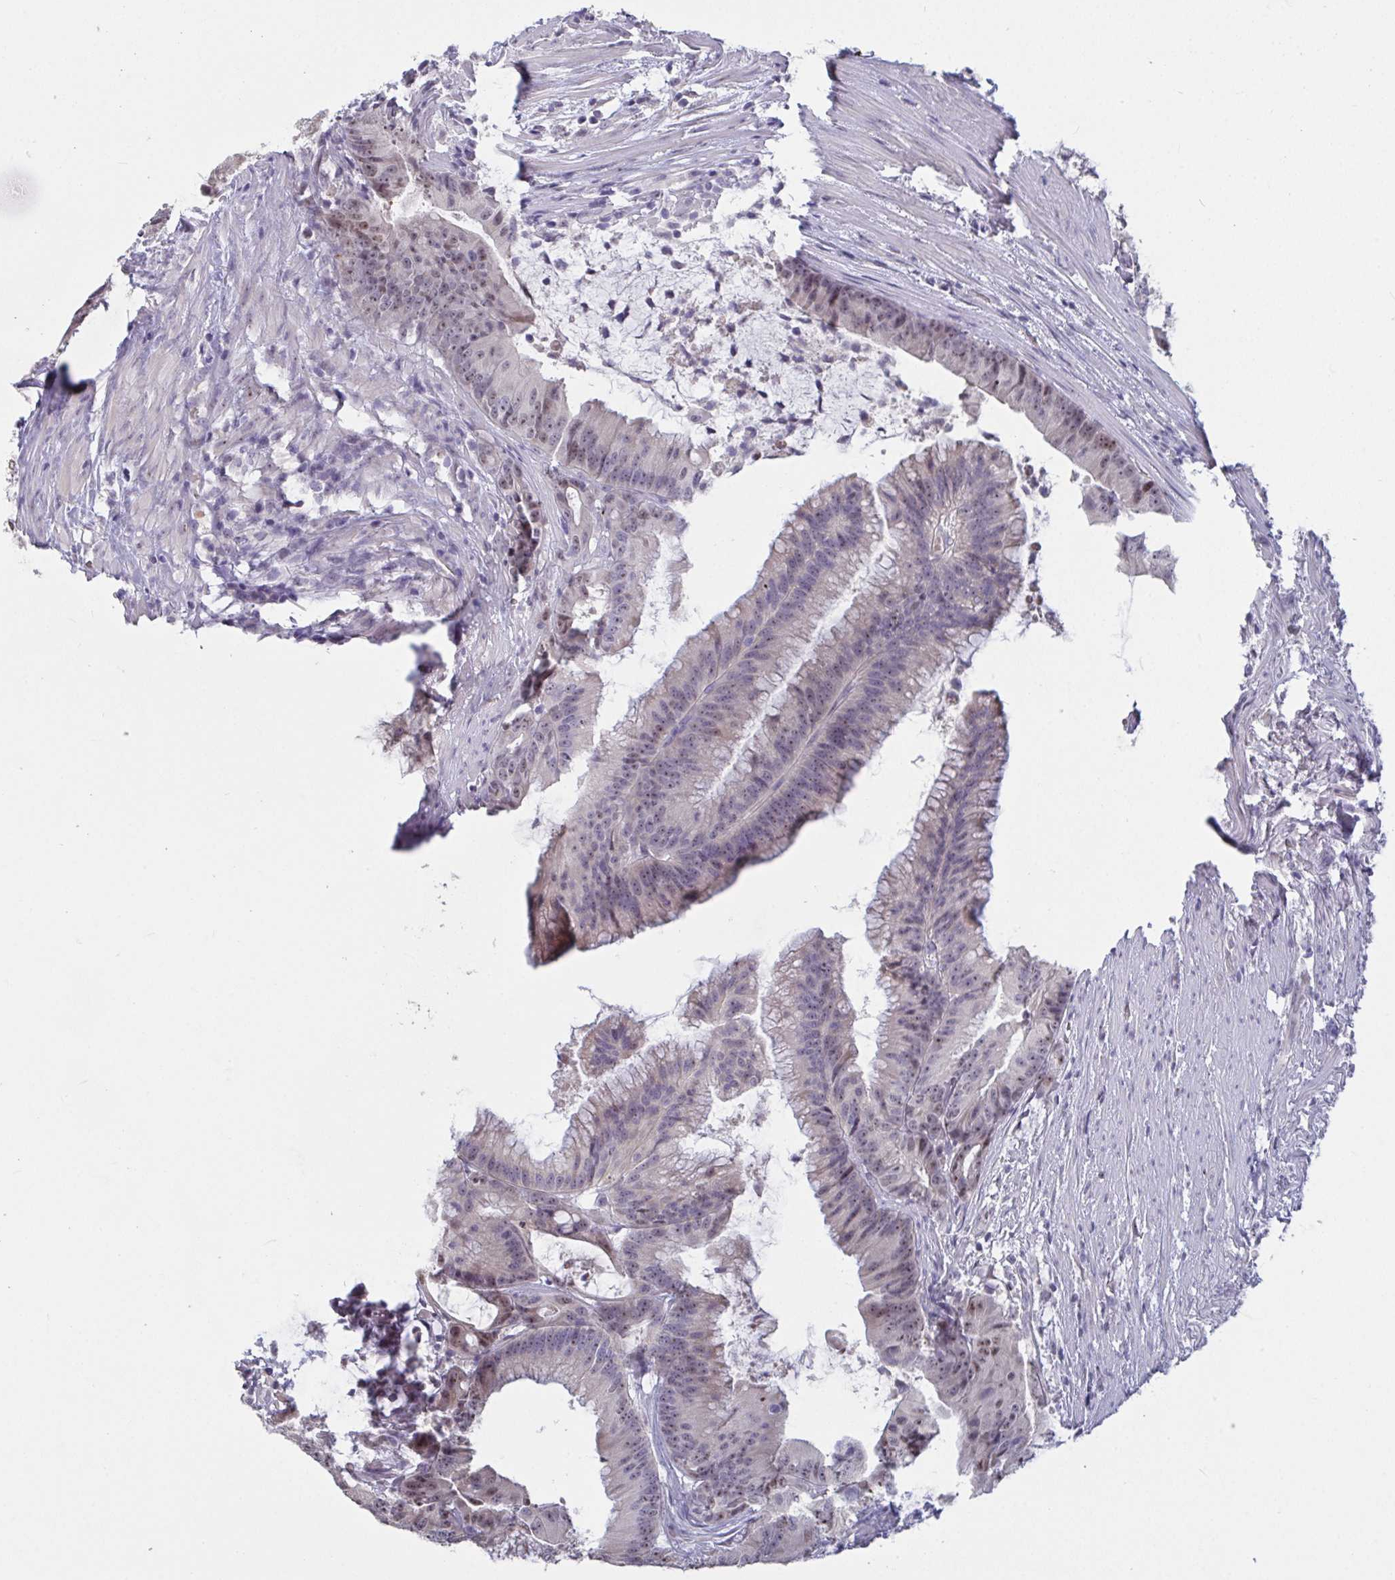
{"staining": {"intensity": "moderate", "quantity": ">75%", "location": "nuclear"}, "tissue": "colorectal cancer", "cell_type": "Tumor cells", "image_type": "cancer", "snomed": [{"axis": "morphology", "description": "Adenocarcinoma, NOS"}, {"axis": "topography", "description": "Colon"}], "caption": "Colorectal cancer (adenocarcinoma) stained for a protein (brown) reveals moderate nuclear positive expression in approximately >75% of tumor cells.", "gene": "MYC", "patient": {"sex": "female", "age": 78}}